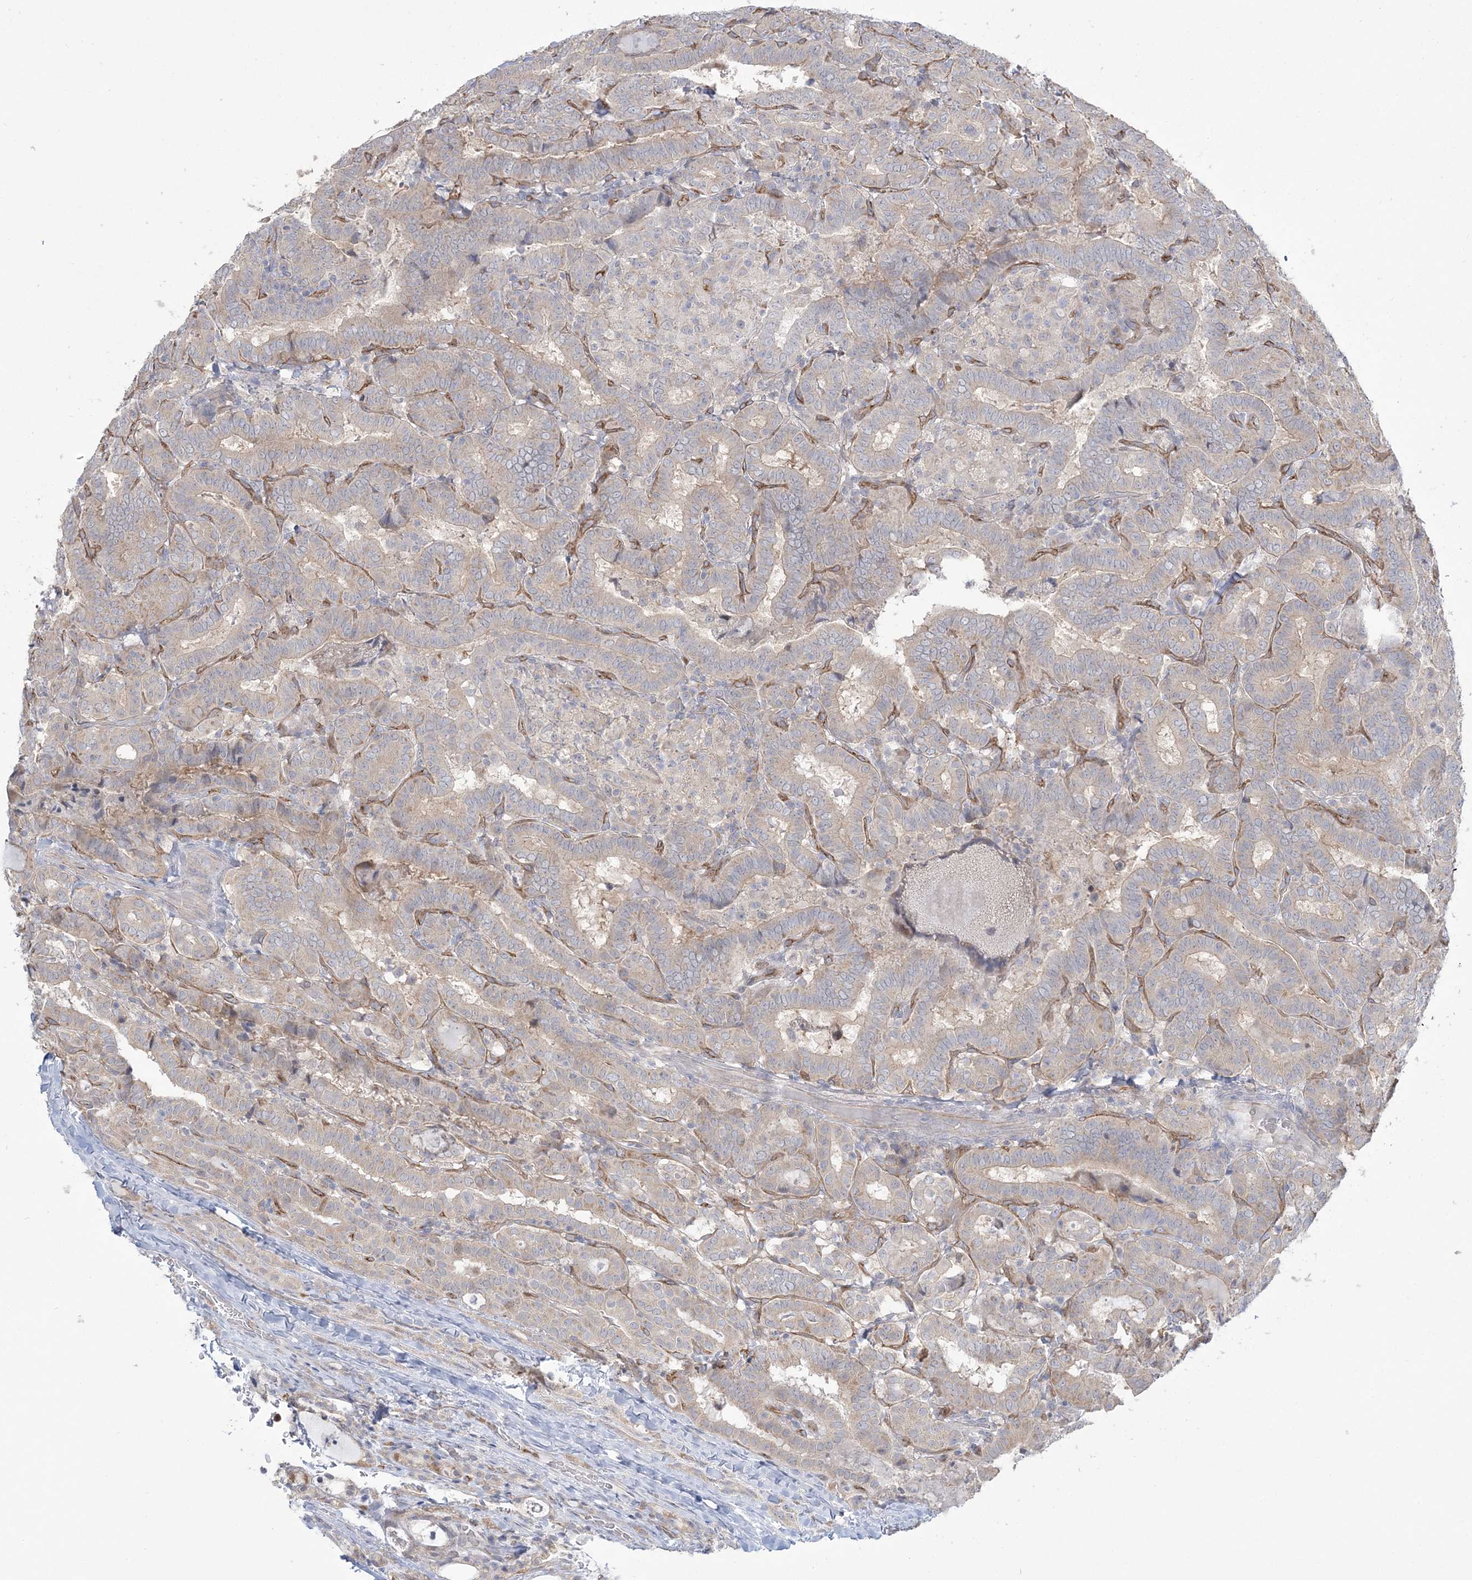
{"staining": {"intensity": "weak", "quantity": "25%-75%", "location": "cytoplasmic/membranous"}, "tissue": "thyroid cancer", "cell_type": "Tumor cells", "image_type": "cancer", "snomed": [{"axis": "morphology", "description": "Papillary adenocarcinoma, NOS"}, {"axis": "topography", "description": "Thyroid gland"}], "caption": "Protein expression analysis of thyroid papillary adenocarcinoma displays weak cytoplasmic/membranous positivity in about 25%-75% of tumor cells.", "gene": "FARSB", "patient": {"sex": "female", "age": 72}}